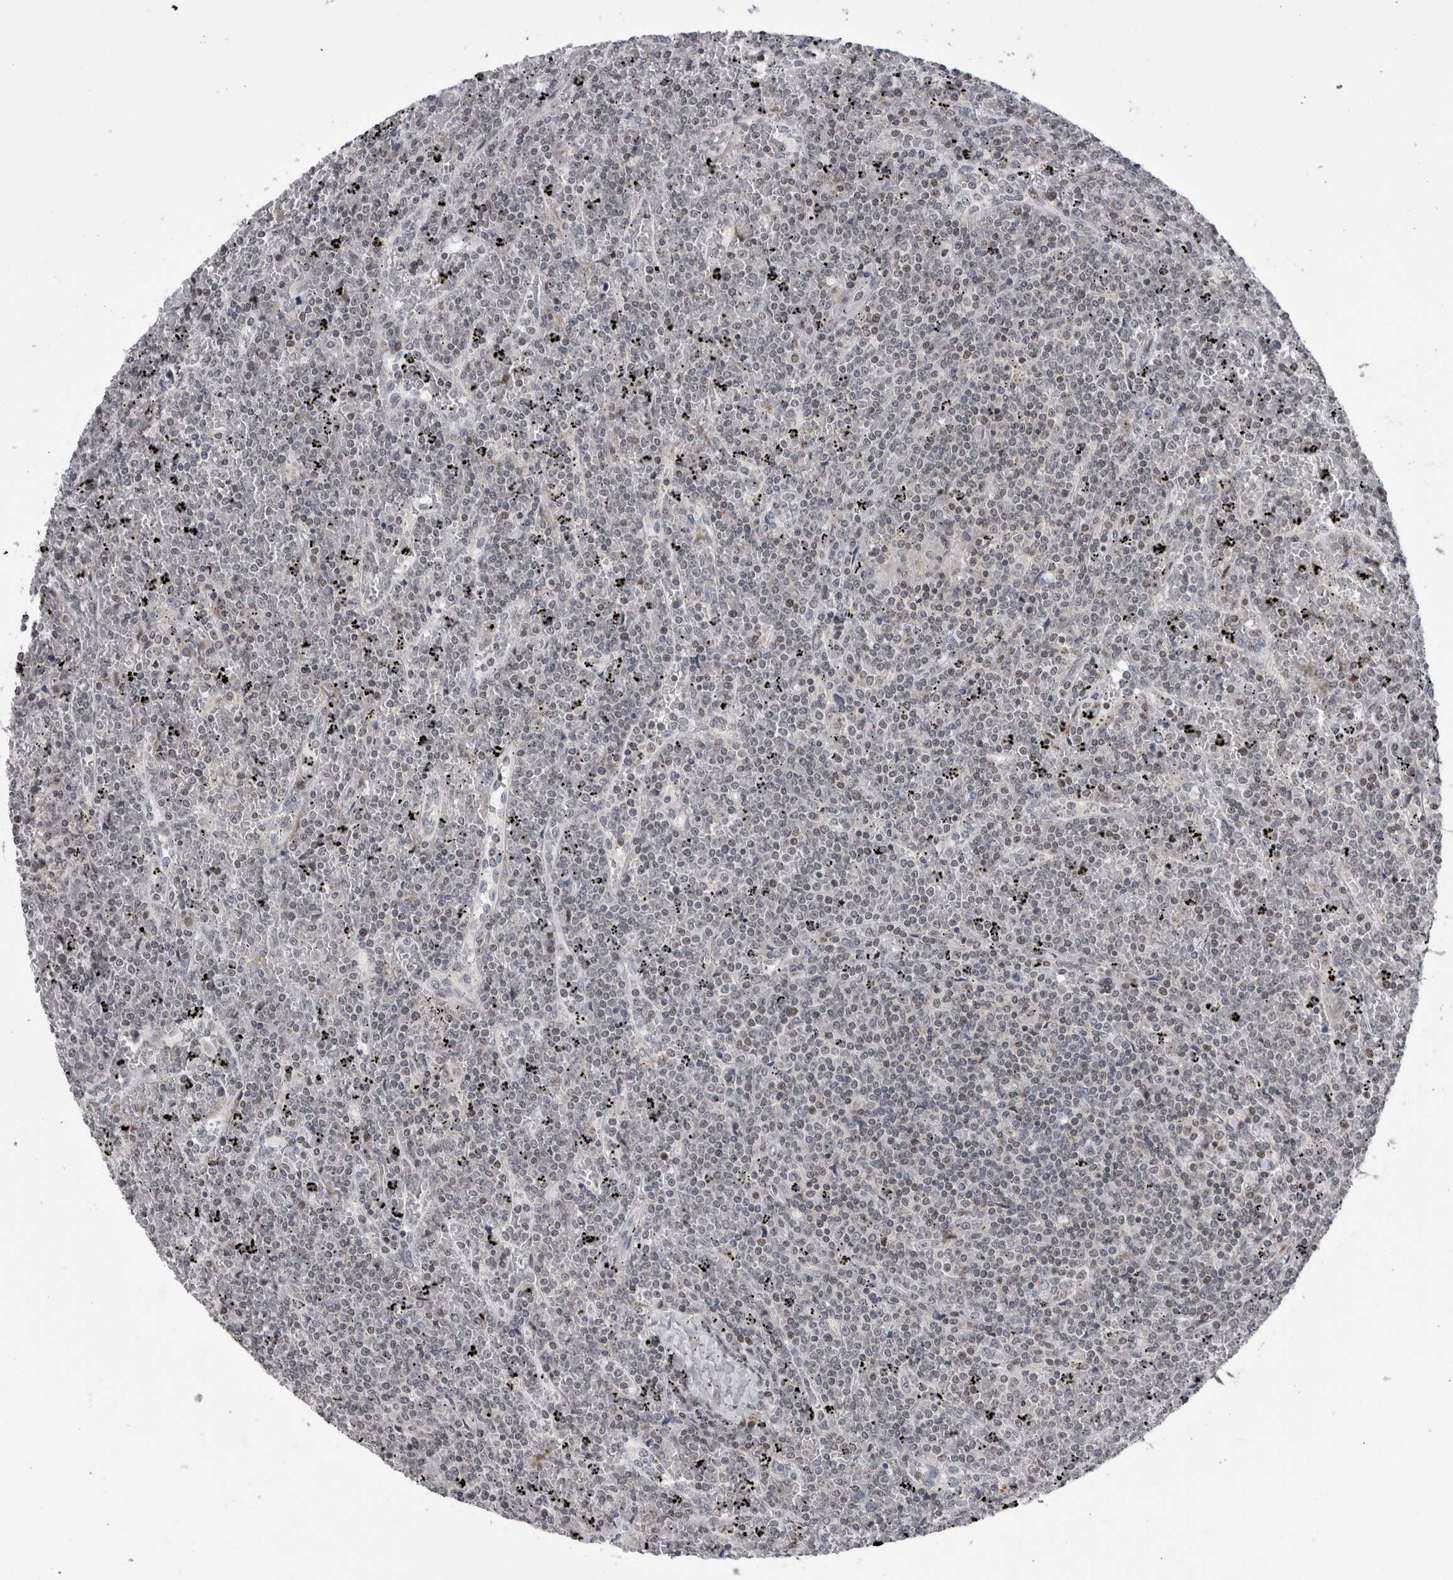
{"staining": {"intensity": "negative", "quantity": "none", "location": "none"}, "tissue": "lymphoma", "cell_type": "Tumor cells", "image_type": "cancer", "snomed": [{"axis": "morphology", "description": "Malignant lymphoma, non-Hodgkin's type, Low grade"}, {"axis": "topography", "description": "Spleen"}], "caption": "DAB (3,3'-diaminobenzidine) immunohistochemical staining of human malignant lymphoma, non-Hodgkin's type (low-grade) demonstrates no significant staining in tumor cells. (IHC, brightfield microscopy, high magnification).", "gene": "ZBTB11", "patient": {"sex": "female", "age": 19}}